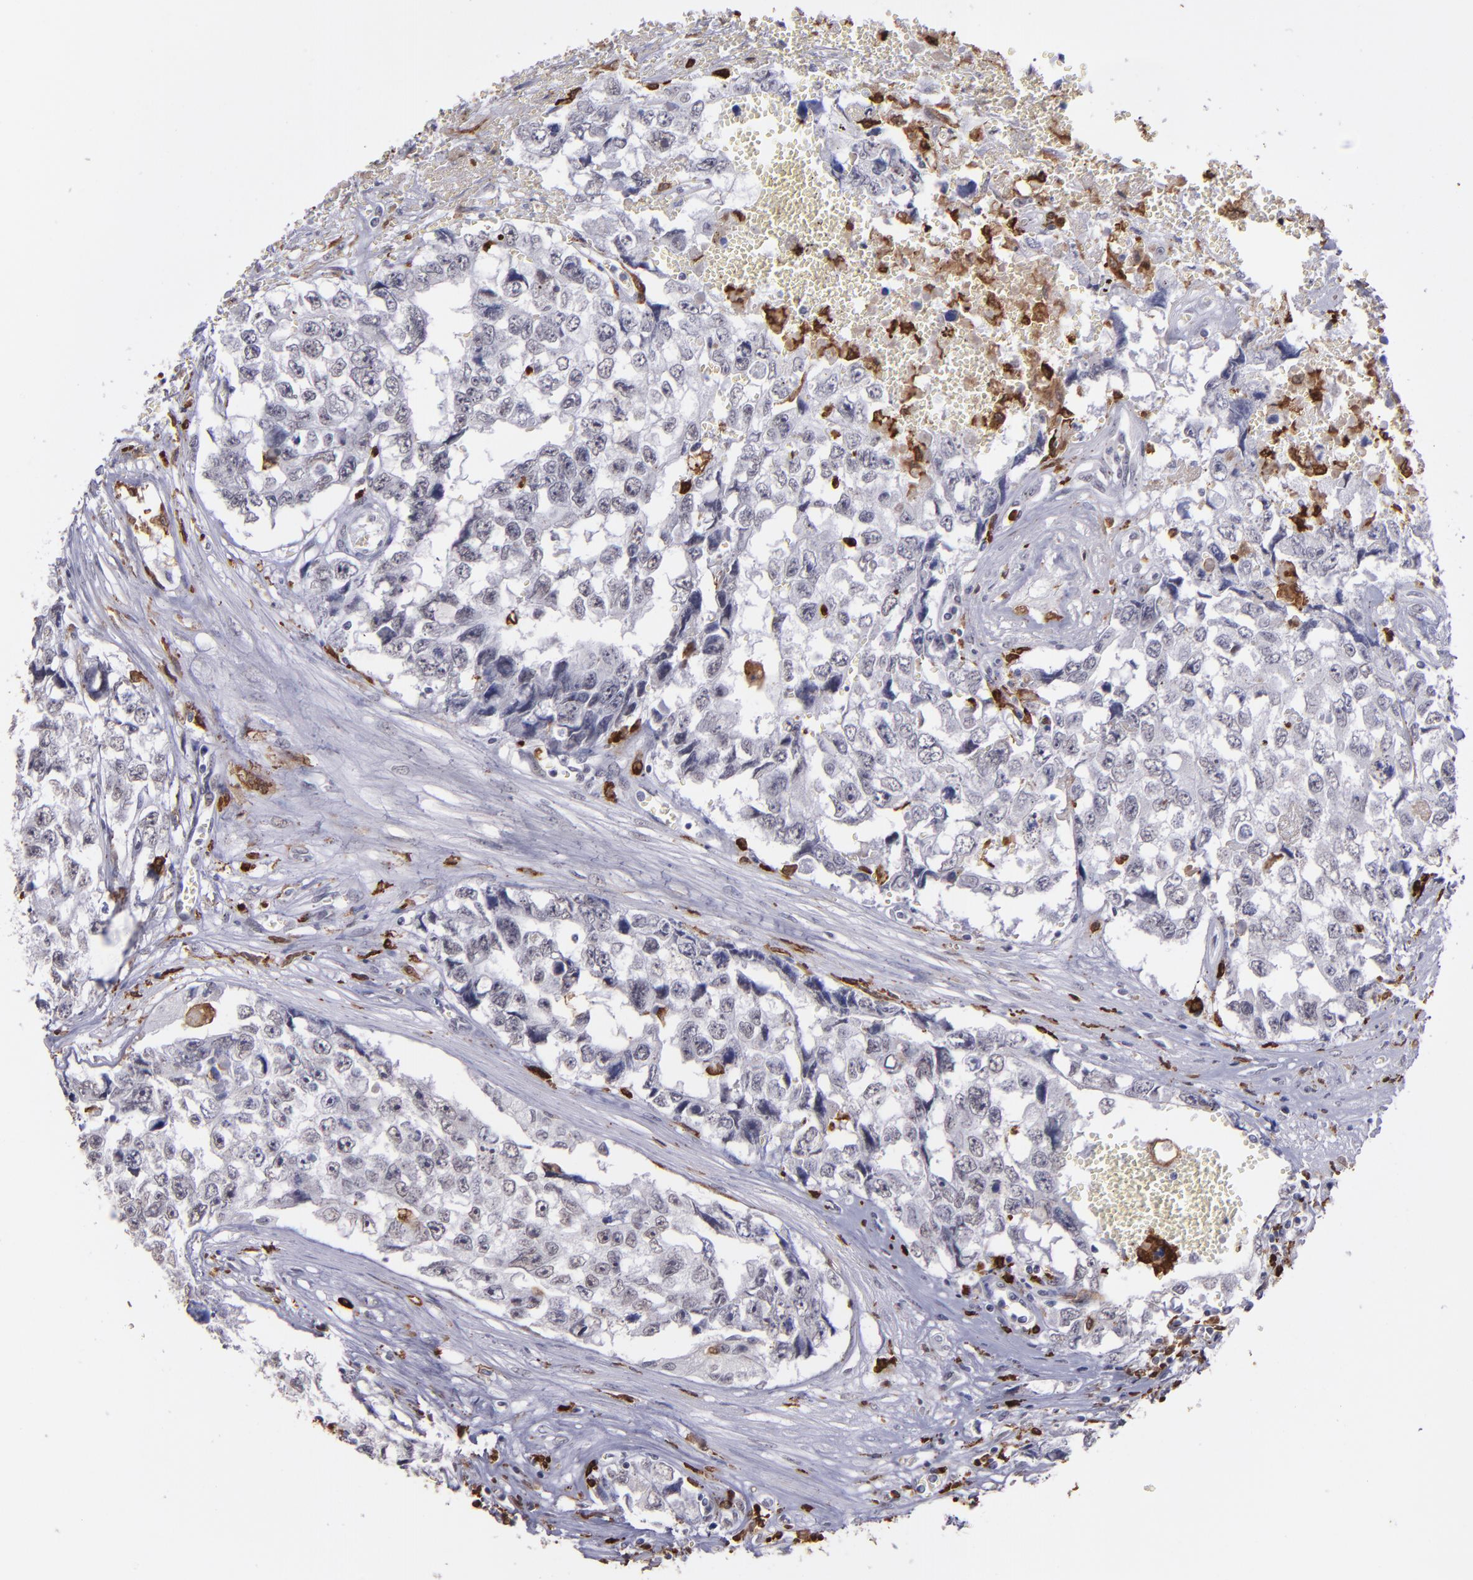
{"staining": {"intensity": "negative", "quantity": "none", "location": "none"}, "tissue": "testis cancer", "cell_type": "Tumor cells", "image_type": "cancer", "snomed": [{"axis": "morphology", "description": "Carcinoma, Embryonal, NOS"}, {"axis": "topography", "description": "Testis"}], "caption": "Histopathology image shows no significant protein staining in tumor cells of testis cancer (embryonal carcinoma).", "gene": "NCF2", "patient": {"sex": "male", "age": 31}}